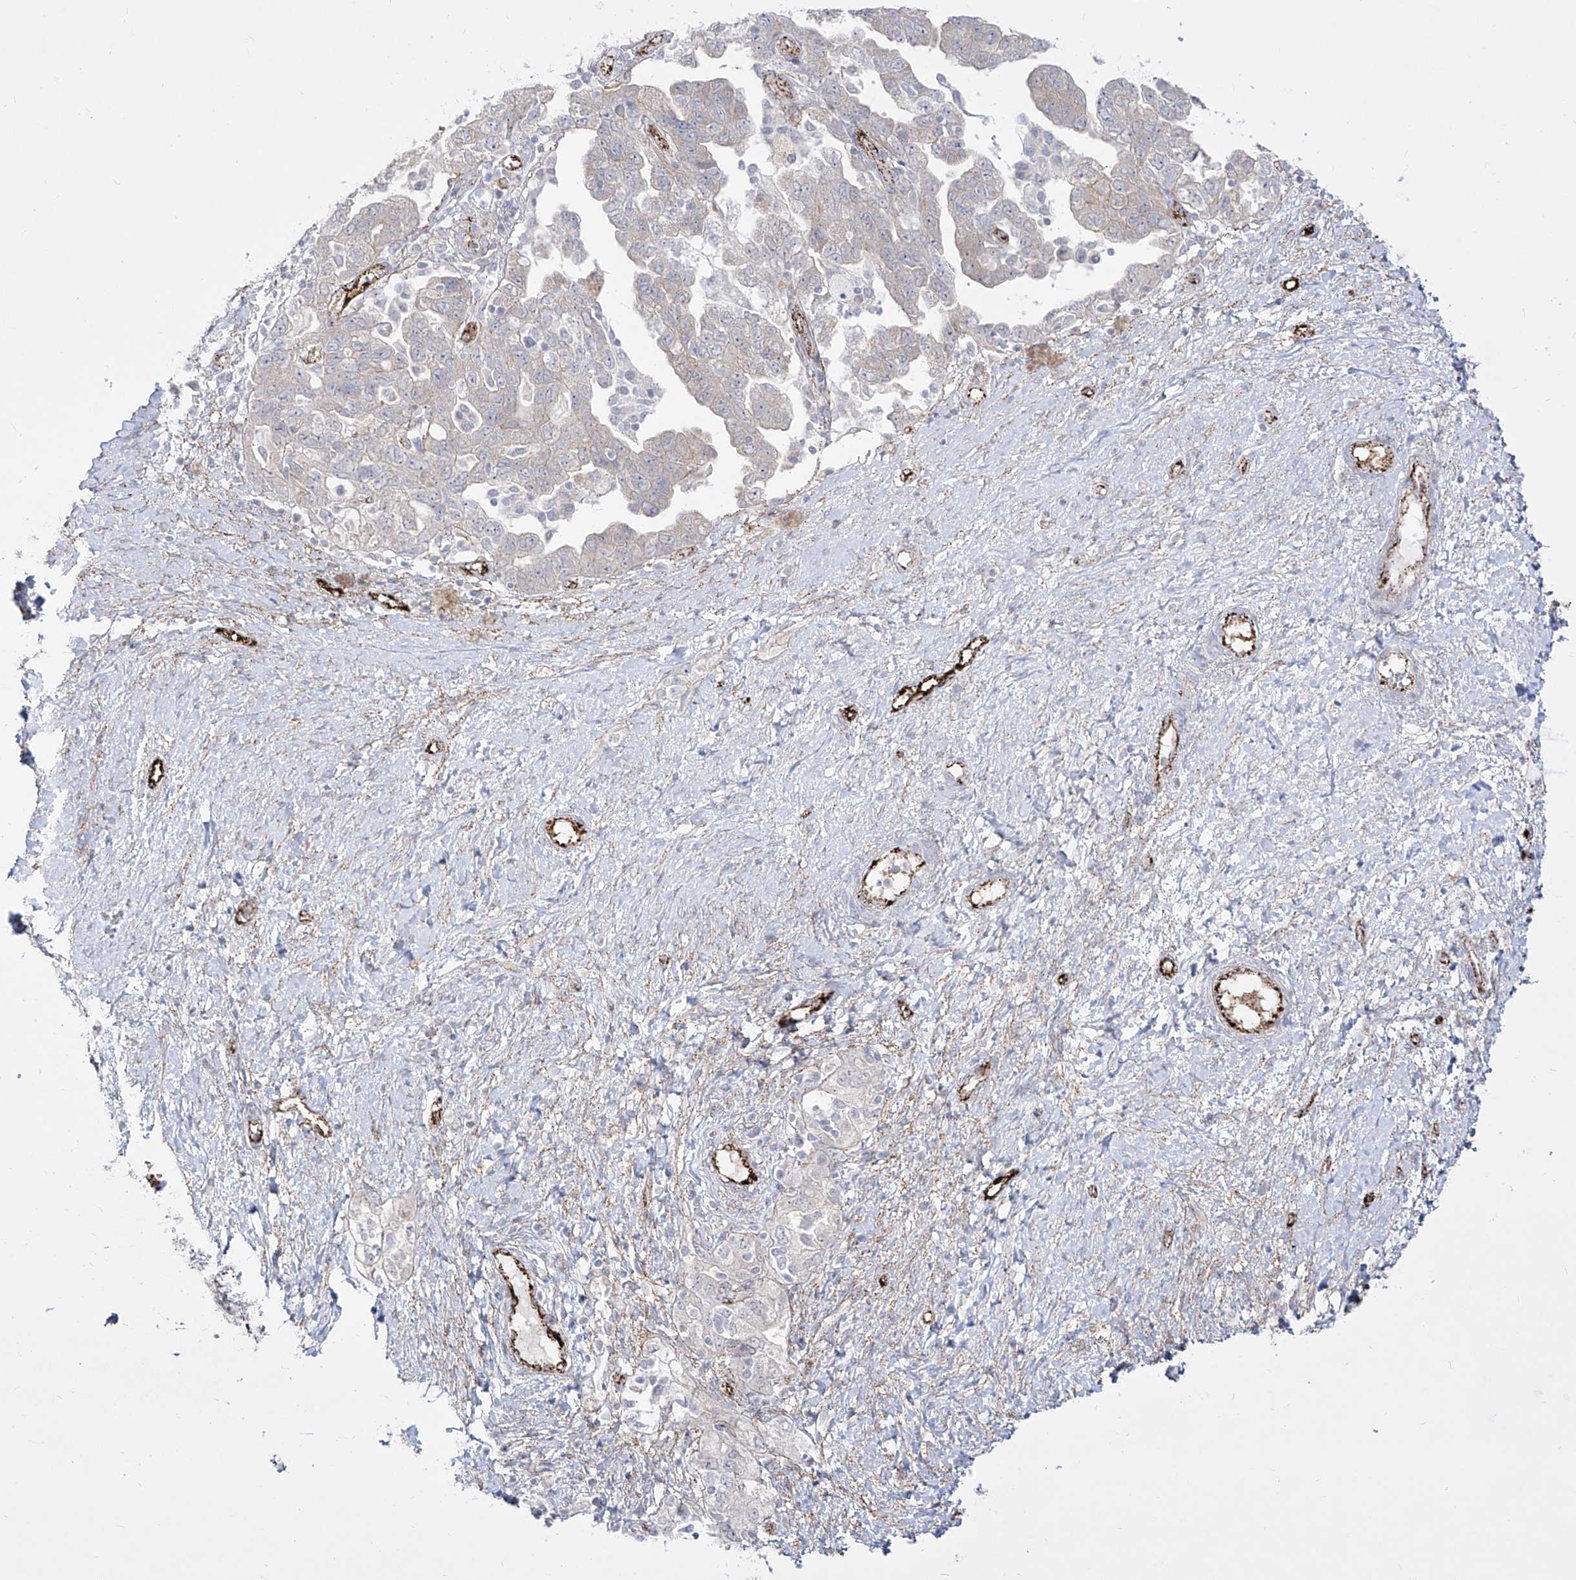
{"staining": {"intensity": "negative", "quantity": "none", "location": "none"}, "tissue": "ovarian cancer", "cell_type": "Tumor cells", "image_type": "cancer", "snomed": [{"axis": "morphology", "description": "Carcinoma, NOS"}, {"axis": "morphology", "description": "Cystadenocarcinoma, serous, NOS"}, {"axis": "topography", "description": "Ovary"}], "caption": "Immunohistochemical staining of human ovarian serous cystadenocarcinoma reveals no significant staining in tumor cells.", "gene": "ZGRF1", "patient": {"sex": "female", "age": 69}}